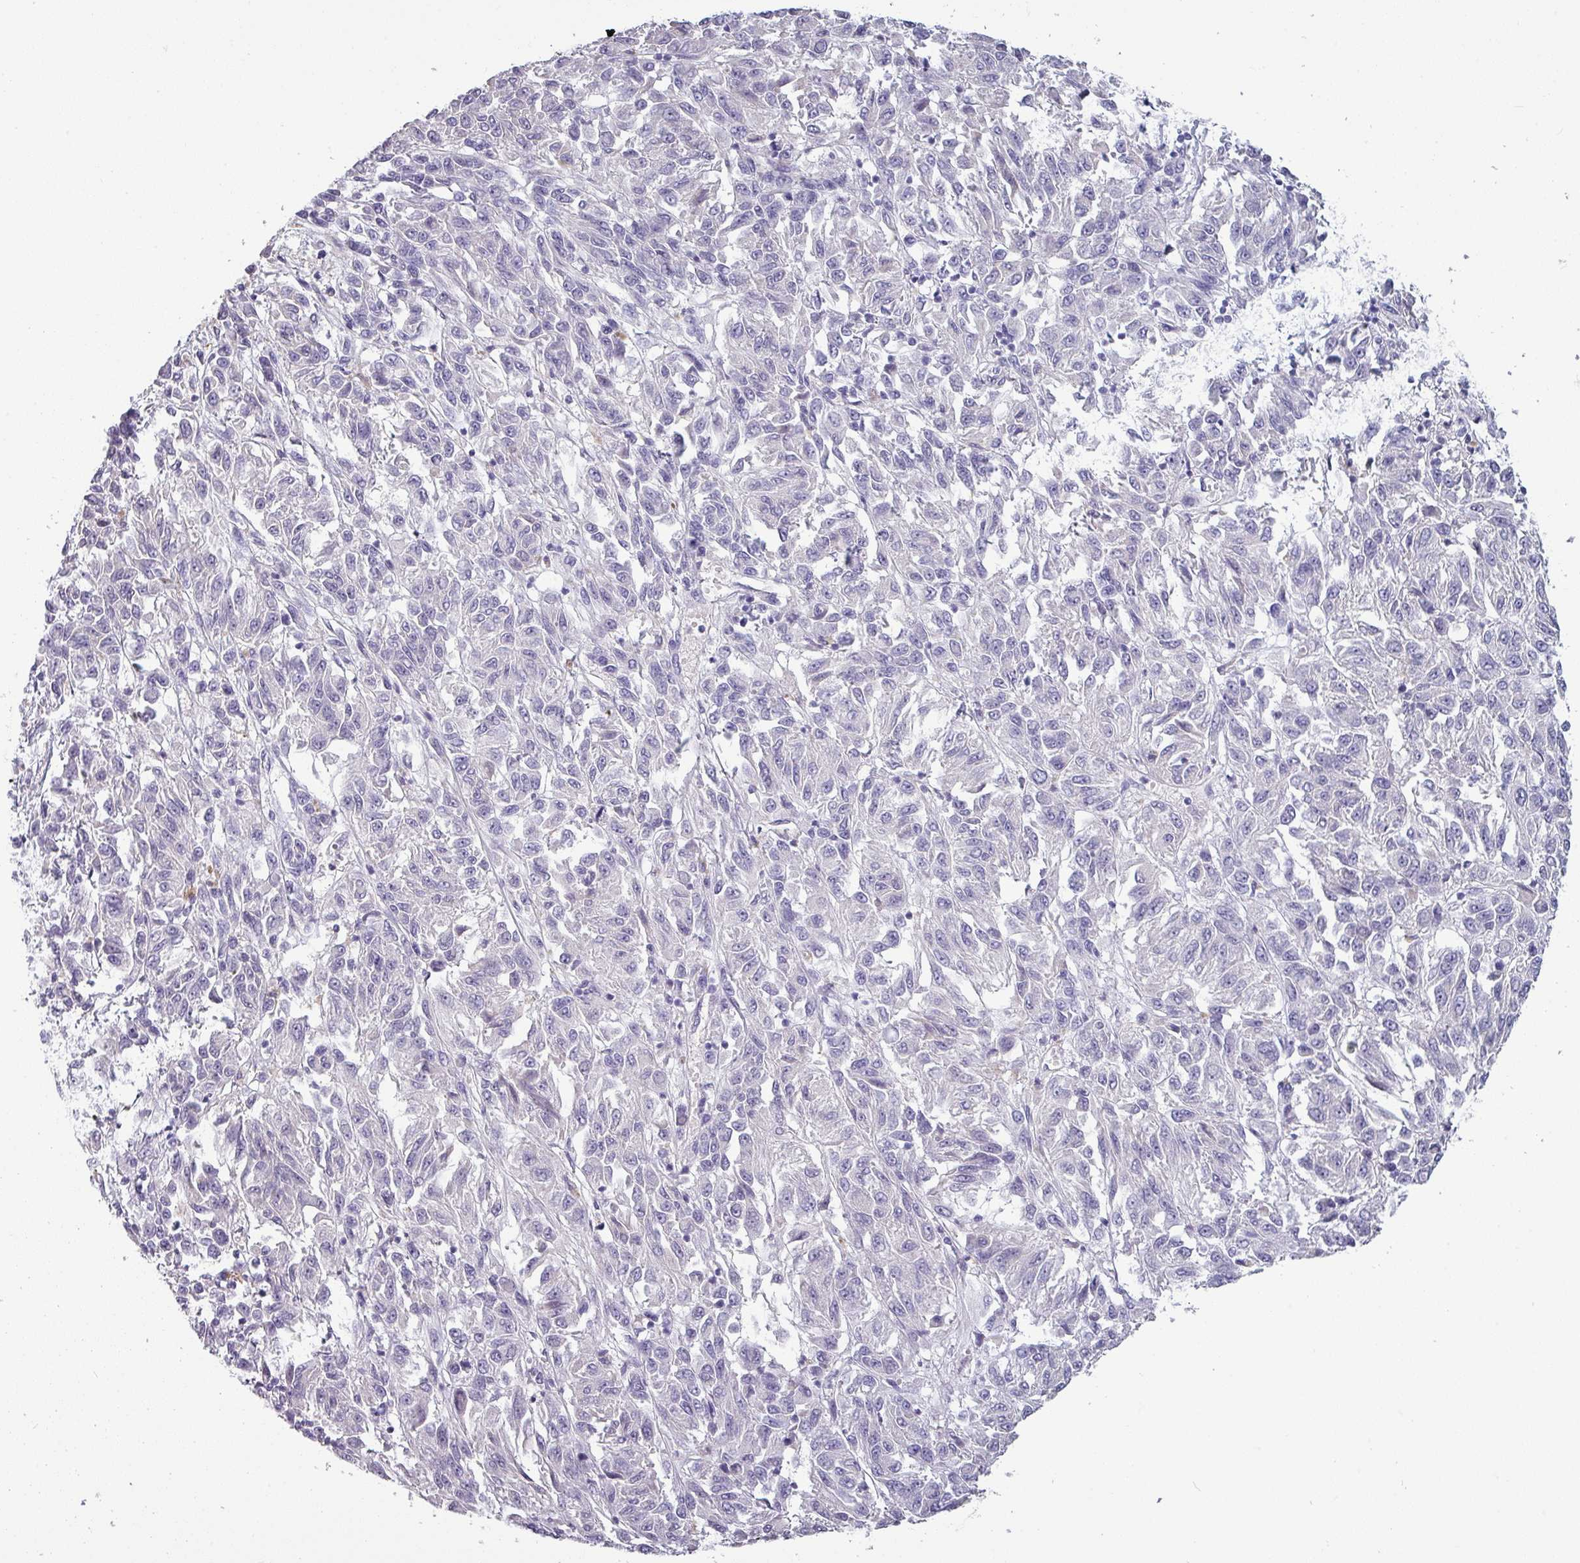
{"staining": {"intensity": "negative", "quantity": "none", "location": "none"}, "tissue": "melanoma", "cell_type": "Tumor cells", "image_type": "cancer", "snomed": [{"axis": "morphology", "description": "Malignant melanoma, Metastatic site"}, {"axis": "topography", "description": "Lung"}], "caption": "A high-resolution histopathology image shows IHC staining of melanoma, which reveals no significant positivity in tumor cells.", "gene": "SLC26A9", "patient": {"sex": "male", "age": 64}}